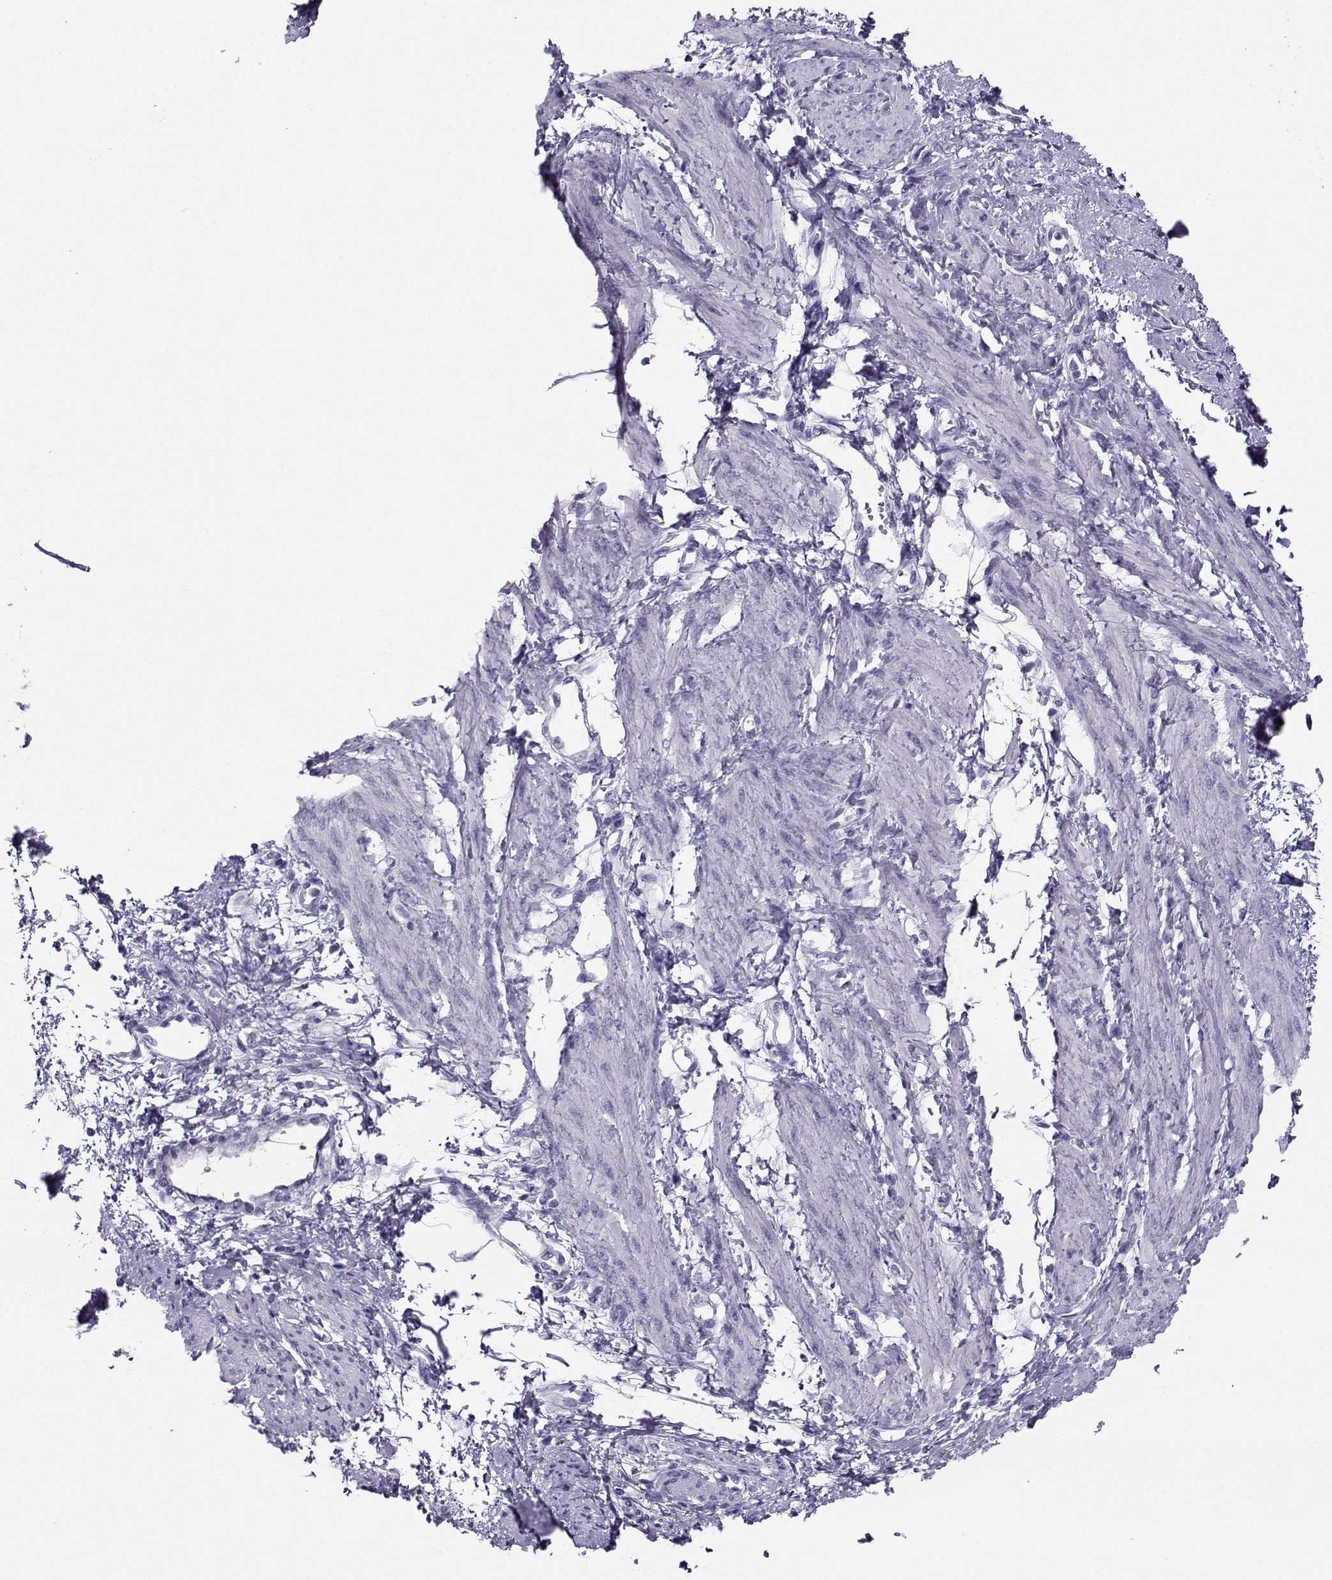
{"staining": {"intensity": "negative", "quantity": "none", "location": "none"}, "tissue": "smooth muscle", "cell_type": "Smooth muscle cells", "image_type": "normal", "snomed": [{"axis": "morphology", "description": "Normal tissue, NOS"}, {"axis": "topography", "description": "Smooth muscle"}, {"axis": "topography", "description": "Uterus"}], "caption": "DAB (3,3'-diaminobenzidine) immunohistochemical staining of normal smooth muscle shows no significant expression in smooth muscle cells. (Brightfield microscopy of DAB (3,3'-diaminobenzidine) immunohistochemistry (IHC) at high magnification).", "gene": "PGK1", "patient": {"sex": "female", "age": 39}}